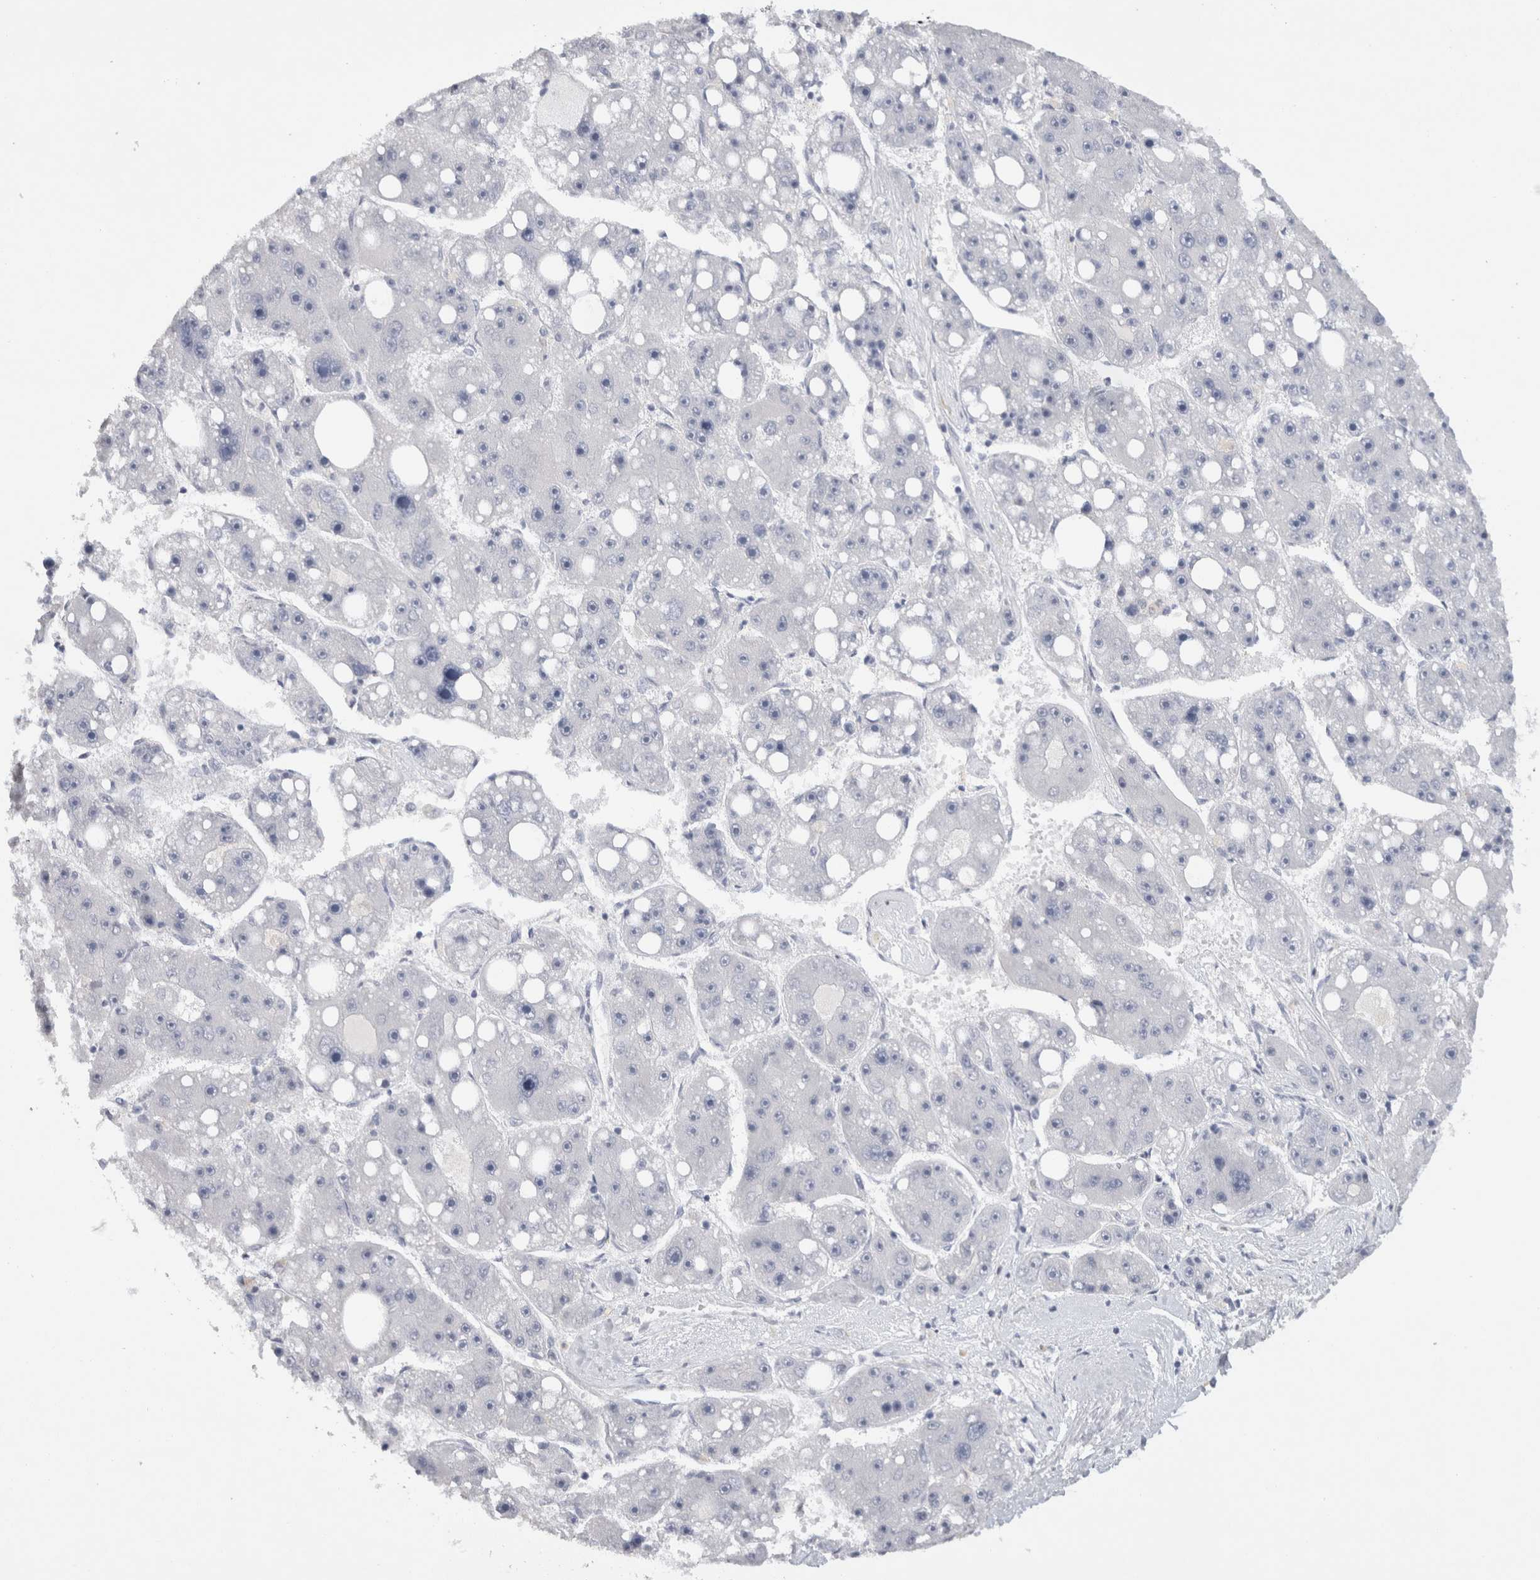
{"staining": {"intensity": "negative", "quantity": "none", "location": "none"}, "tissue": "liver cancer", "cell_type": "Tumor cells", "image_type": "cancer", "snomed": [{"axis": "morphology", "description": "Carcinoma, Hepatocellular, NOS"}, {"axis": "topography", "description": "Liver"}], "caption": "This is a image of immunohistochemistry (IHC) staining of liver cancer, which shows no staining in tumor cells.", "gene": "TONSL", "patient": {"sex": "female", "age": 61}}